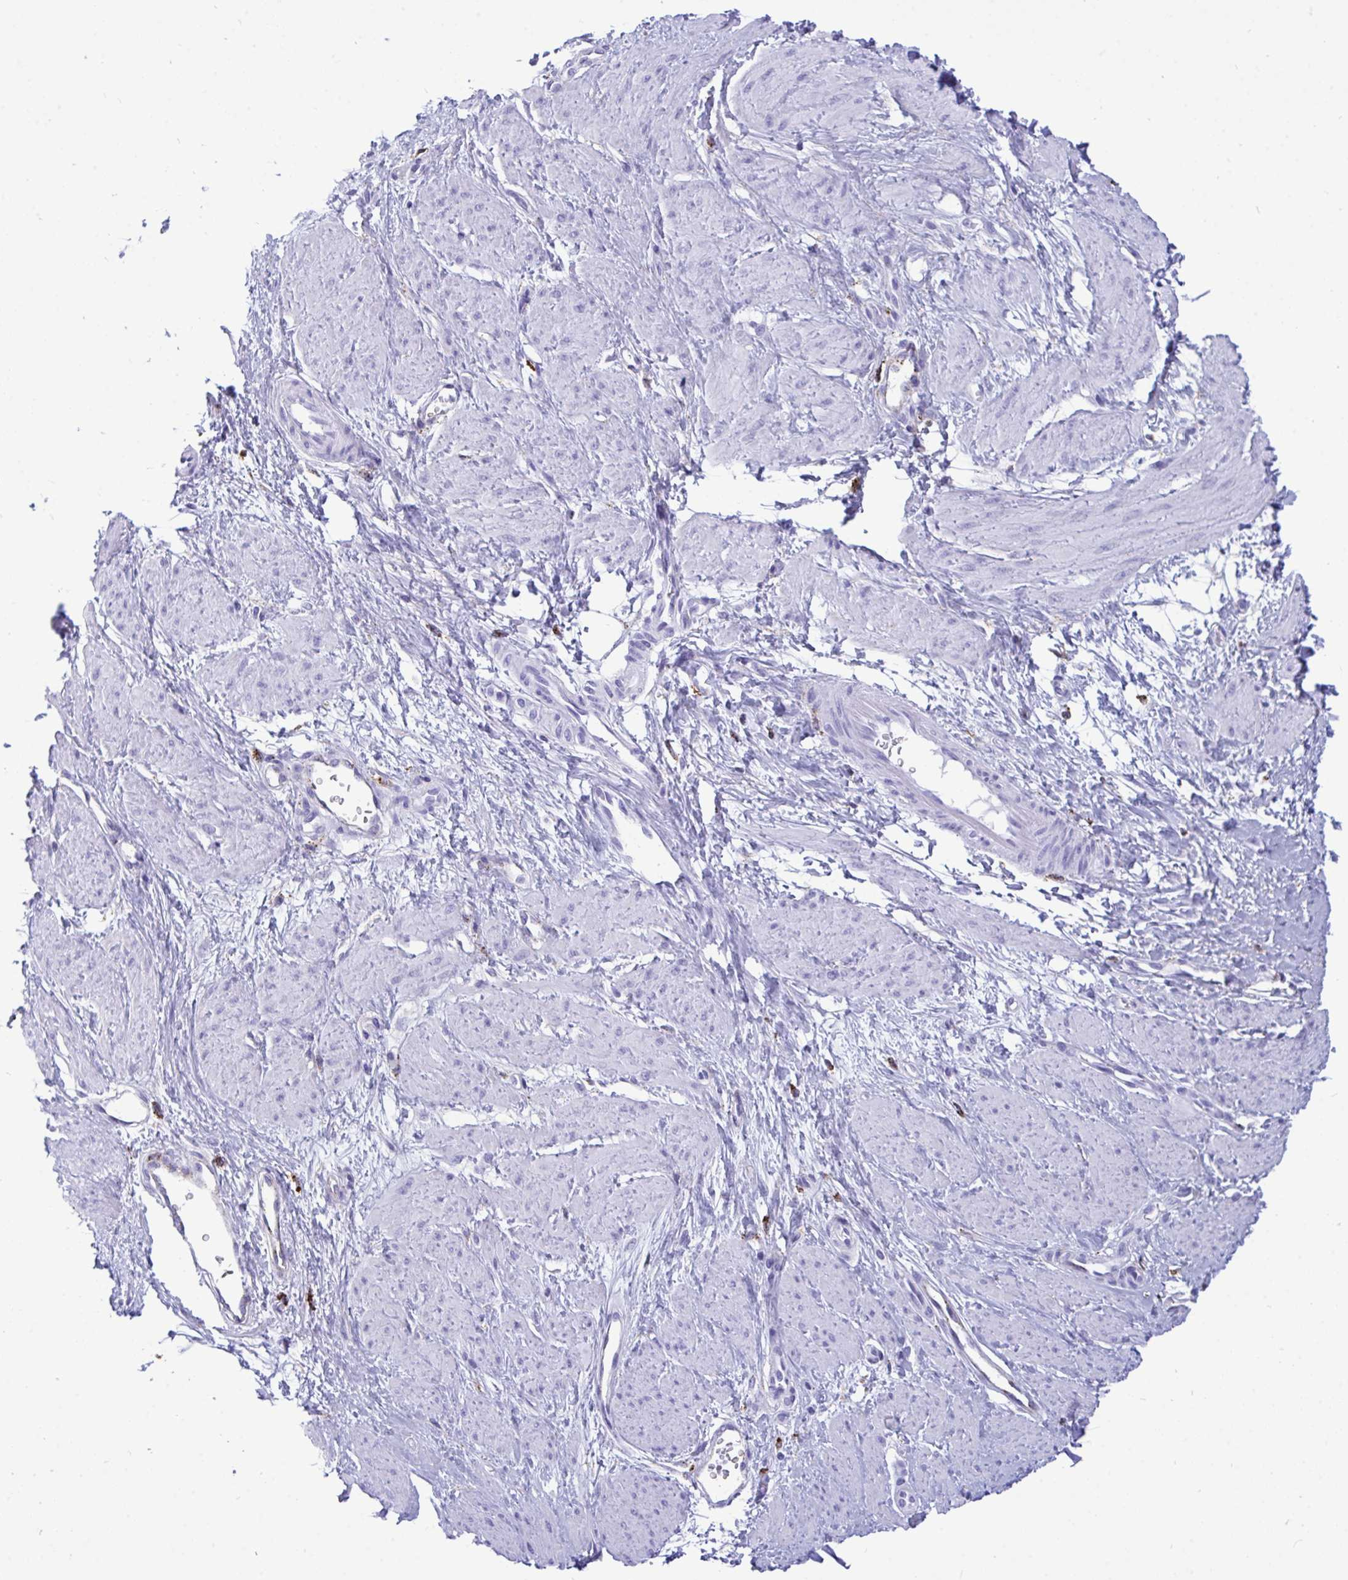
{"staining": {"intensity": "negative", "quantity": "none", "location": "none"}, "tissue": "smooth muscle", "cell_type": "Smooth muscle cells", "image_type": "normal", "snomed": [{"axis": "morphology", "description": "Normal tissue, NOS"}, {"axis": "topography", "description": "Smooth muscle"}, {"axis": "topography", "description": "Uterus"}], "caption": "A high-resolution histopathology image shows IHC staining of normal smooth muscle, which reveals no significant staining in smooth muscle cells.", "gene": "CPVL", "patient": {"sex": "female", "age": 39}}